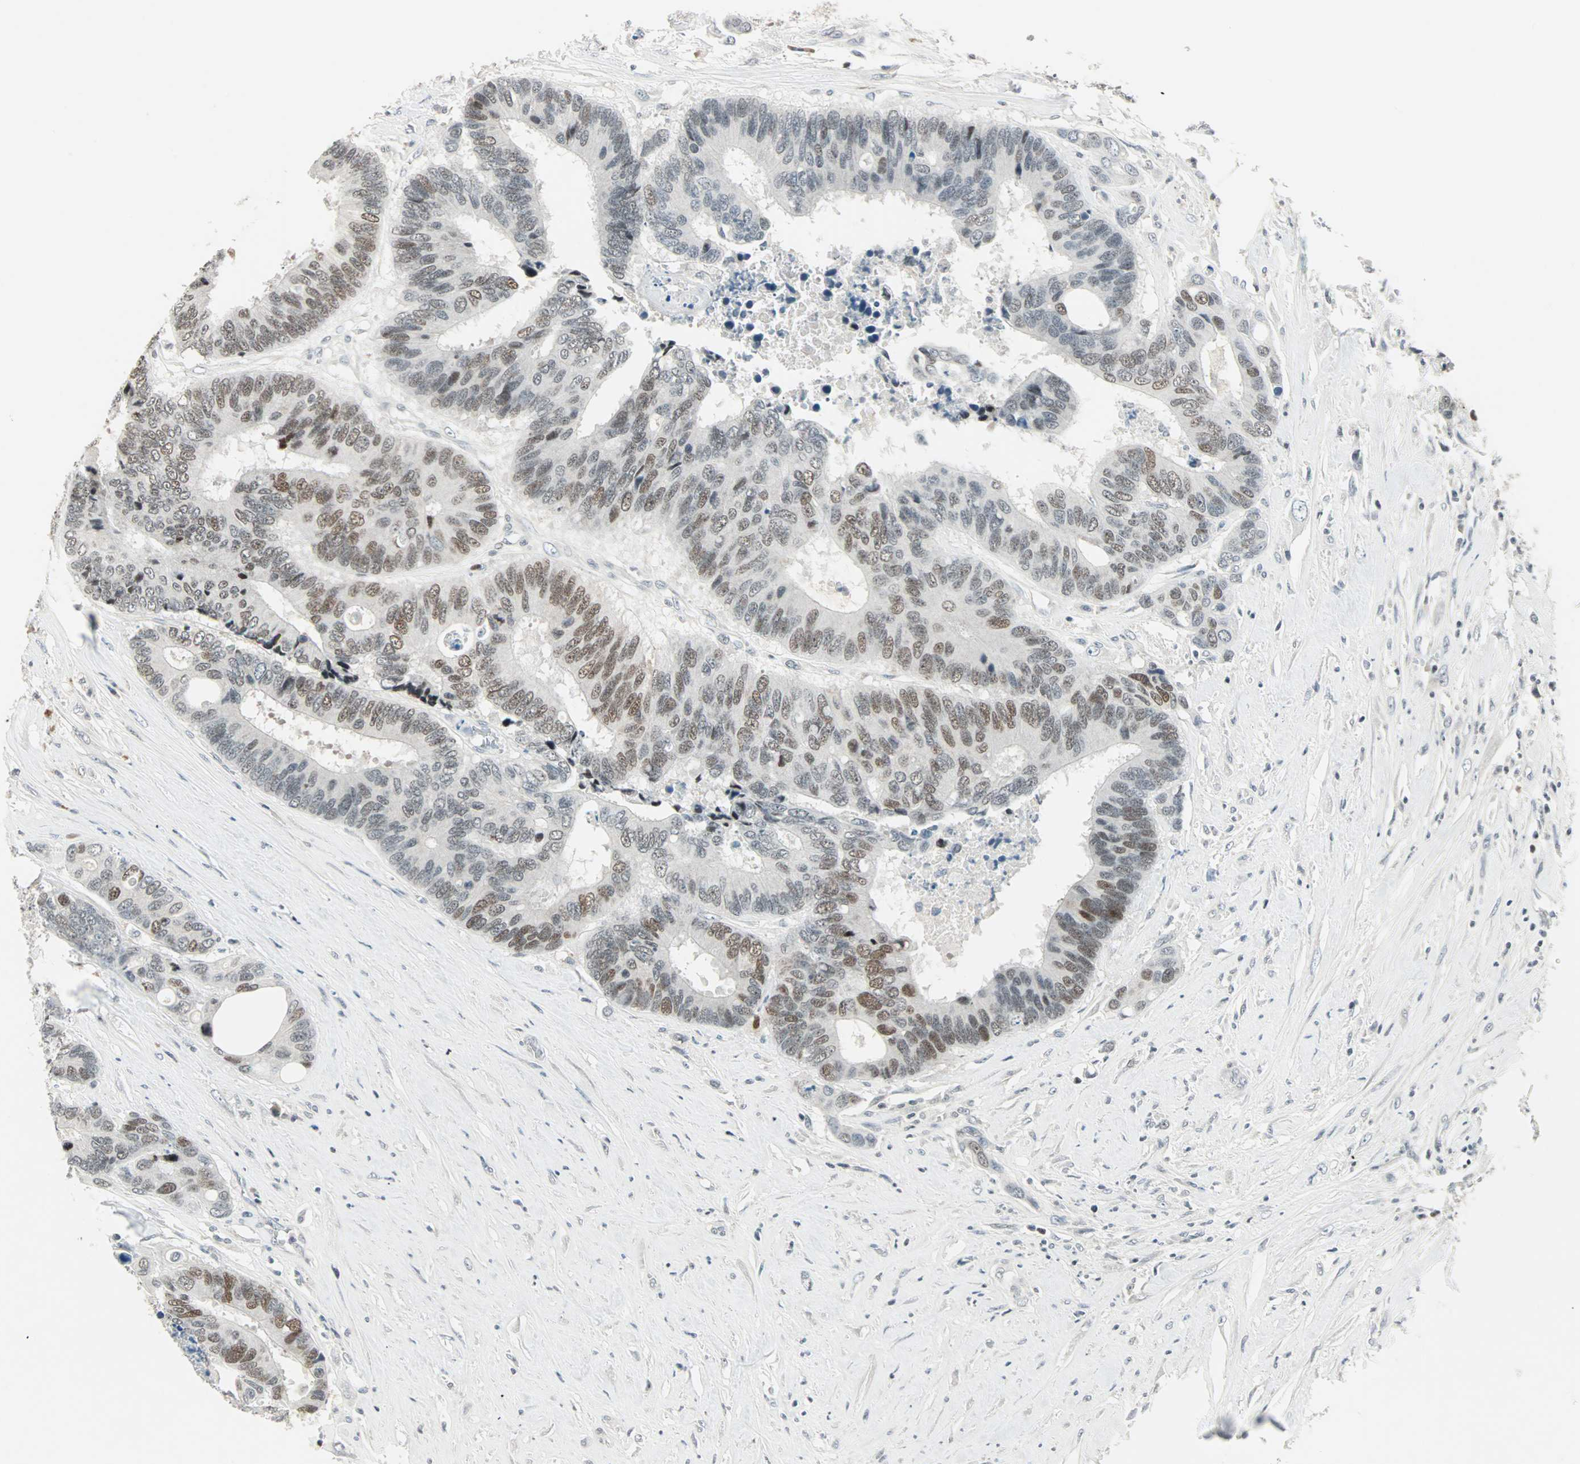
{"staining": {"intensity": "moderate", "quantity": "25%-75%", "location": "nuclear"}, "tissue": "colorectal cancer", "cell_type": "Tumor cells", "image_type": "cancer", "snomed": [{"axis": "morphology", "description": "Adenocarcinoma, NOS"}, {"axis": "topography", "description": "Rectum"}], "caption": "Colorectal adenocarcinoma stained for a protein reveals moderate nuclear positivity in tumor cells.", "gene": "SIN3A", "patient": {"sex": "male", "age": 55}}